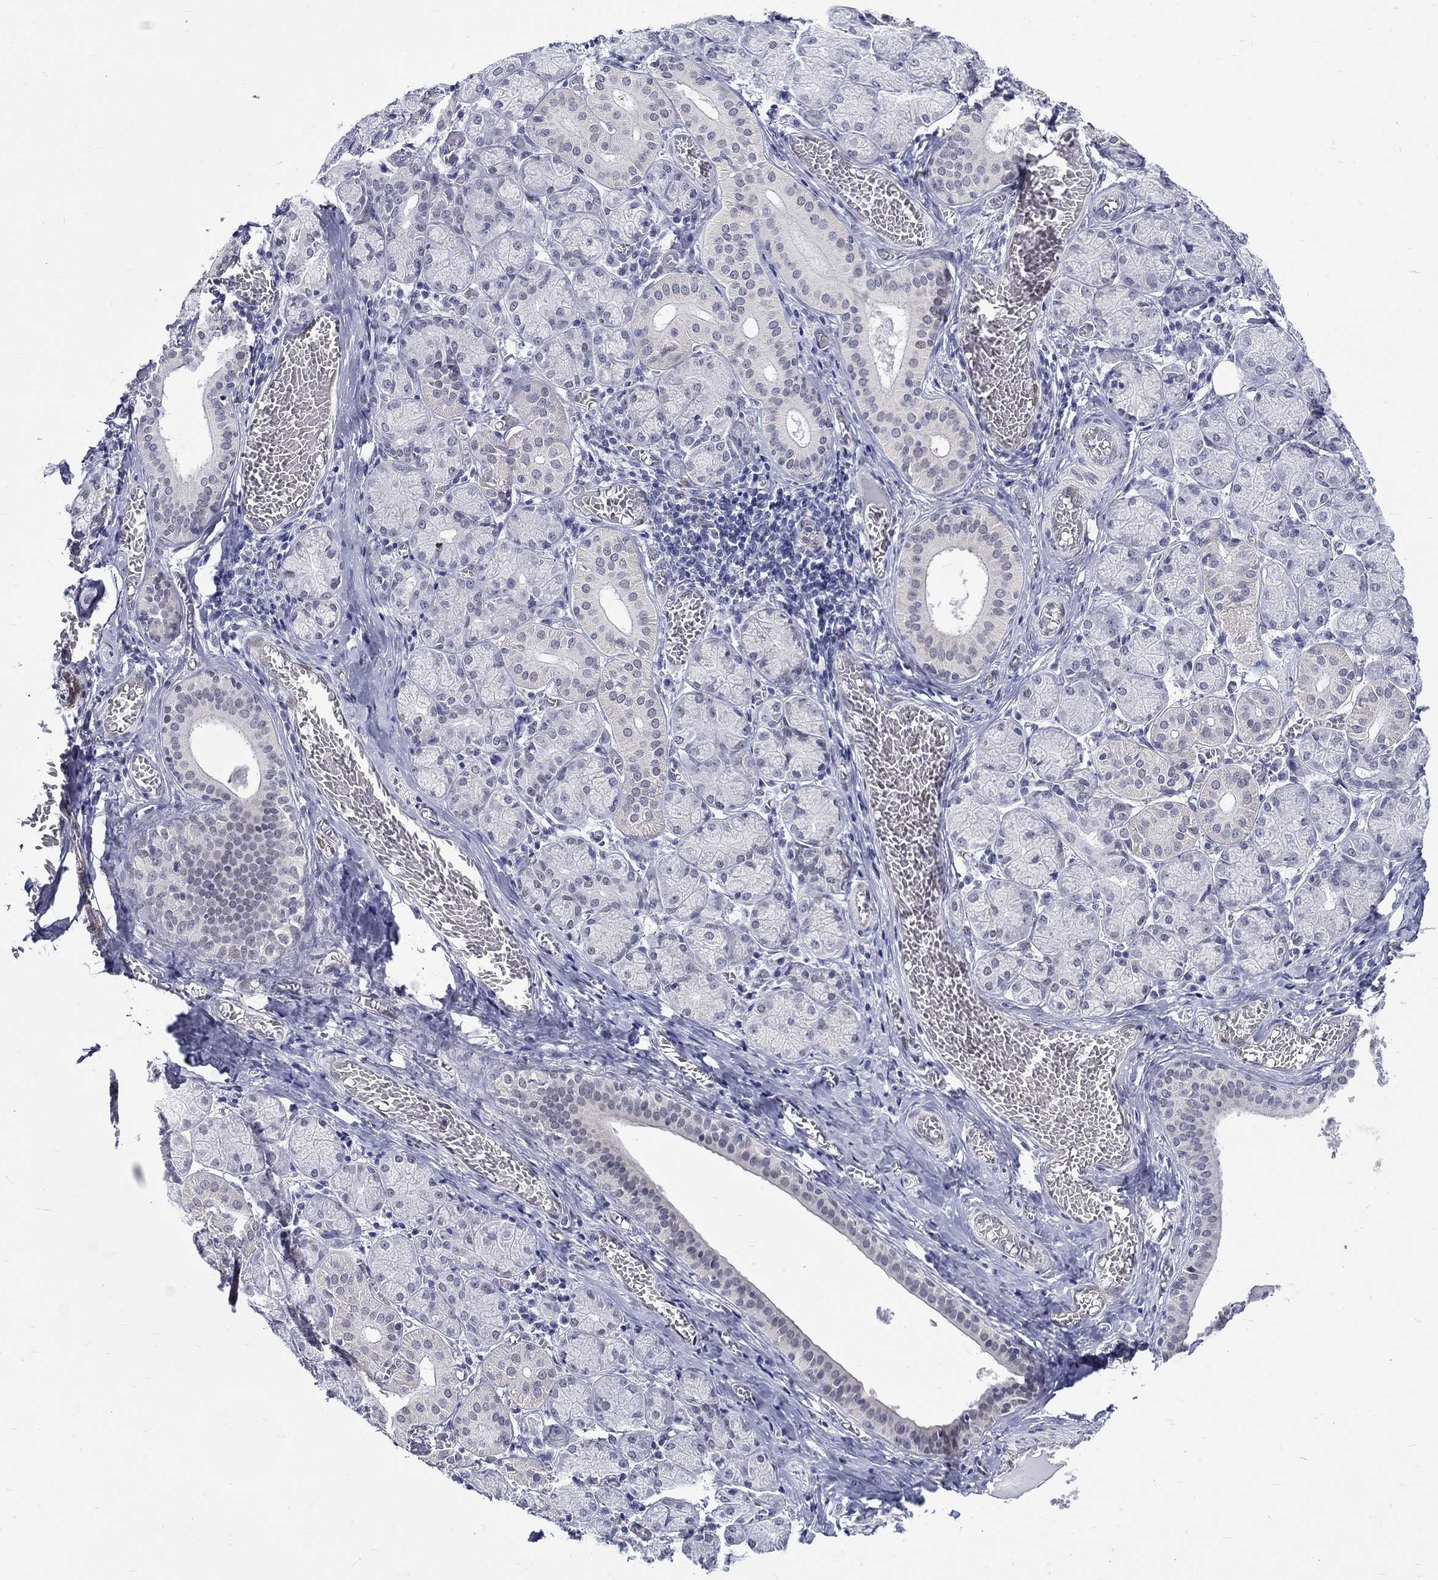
{"staining": {"intensity": "strong", "quantity": "<25%", "location": "cytoplasmic/membranous,nuclear"}, "tissue": "salivary gland", "cell_type": "Glandular cells", "image_type": "normal", "snomed": [{"axis": "morphology", "description": "Normal tissue, NOS"}, {"axis": "topography", "description": "Salivary gland"}, {"axis": "topography", "description": "Peripheral nerve tissue"}], "caption": "Protein expression analysis of unremarkable salivary gland shows strong cytoplasmic/membranous,nuclear expression in about <25% of glandular cells.", "gene": "ST6GALNAC1", "patient": {"sex": "female", "age": 24}}